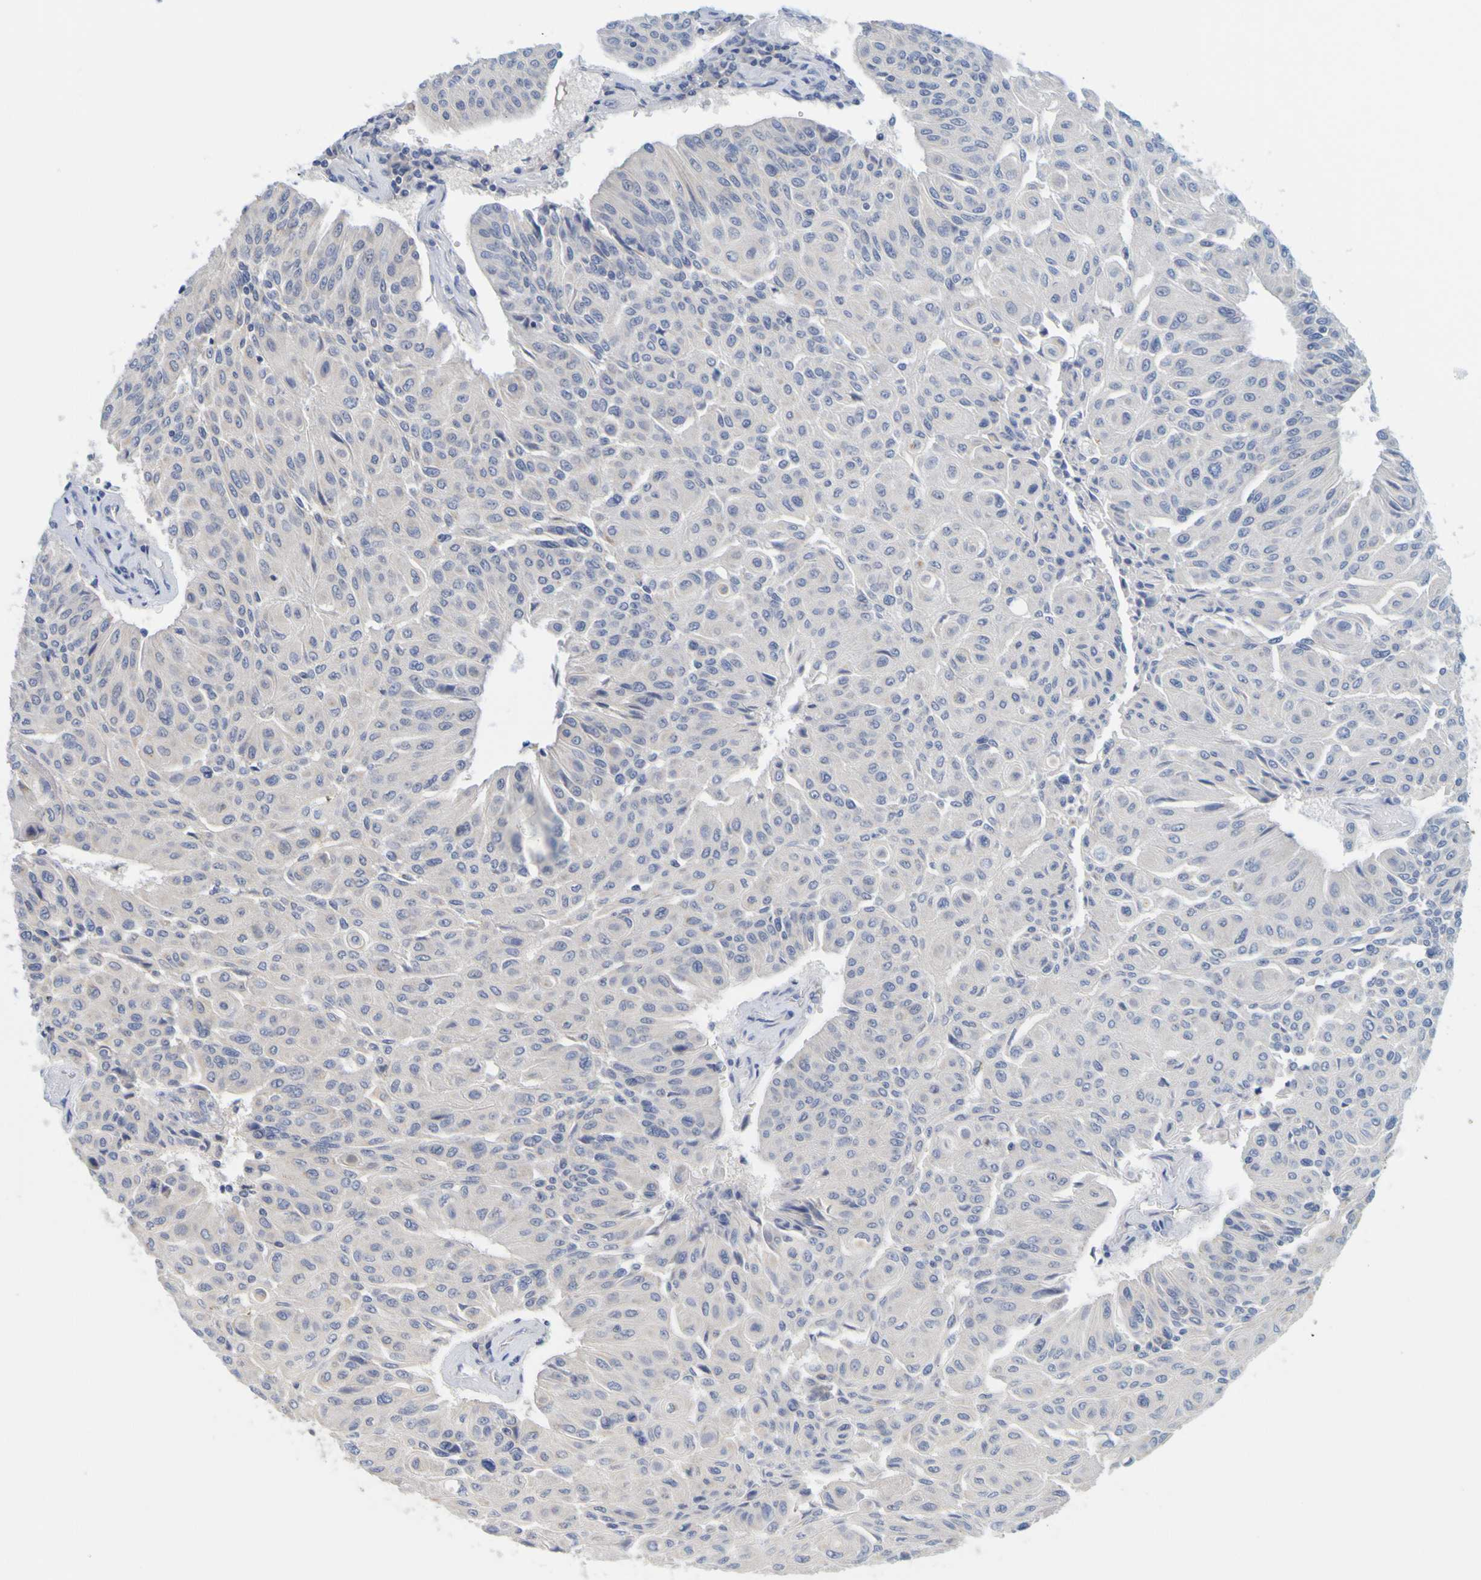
{"staining": {"intensity": "negative", "quantity": "none", "location": "none"}, "tissue": "urothelial cancer", "cell_type": "Tumor cells", "image_type": "cancer", "snomed": [{"axis": "morphology", "description": "Urothelial carcinoma, High grade"}, {"axis": "topography", "description": "Urinary bladder"}], "caption": "Human urothelial cancer stained for a protein using immunohistochemistry demonstrates no staining in tumor cells.", "gene": "ENDOU", "patient": {"sex": "male", "age": 66}}